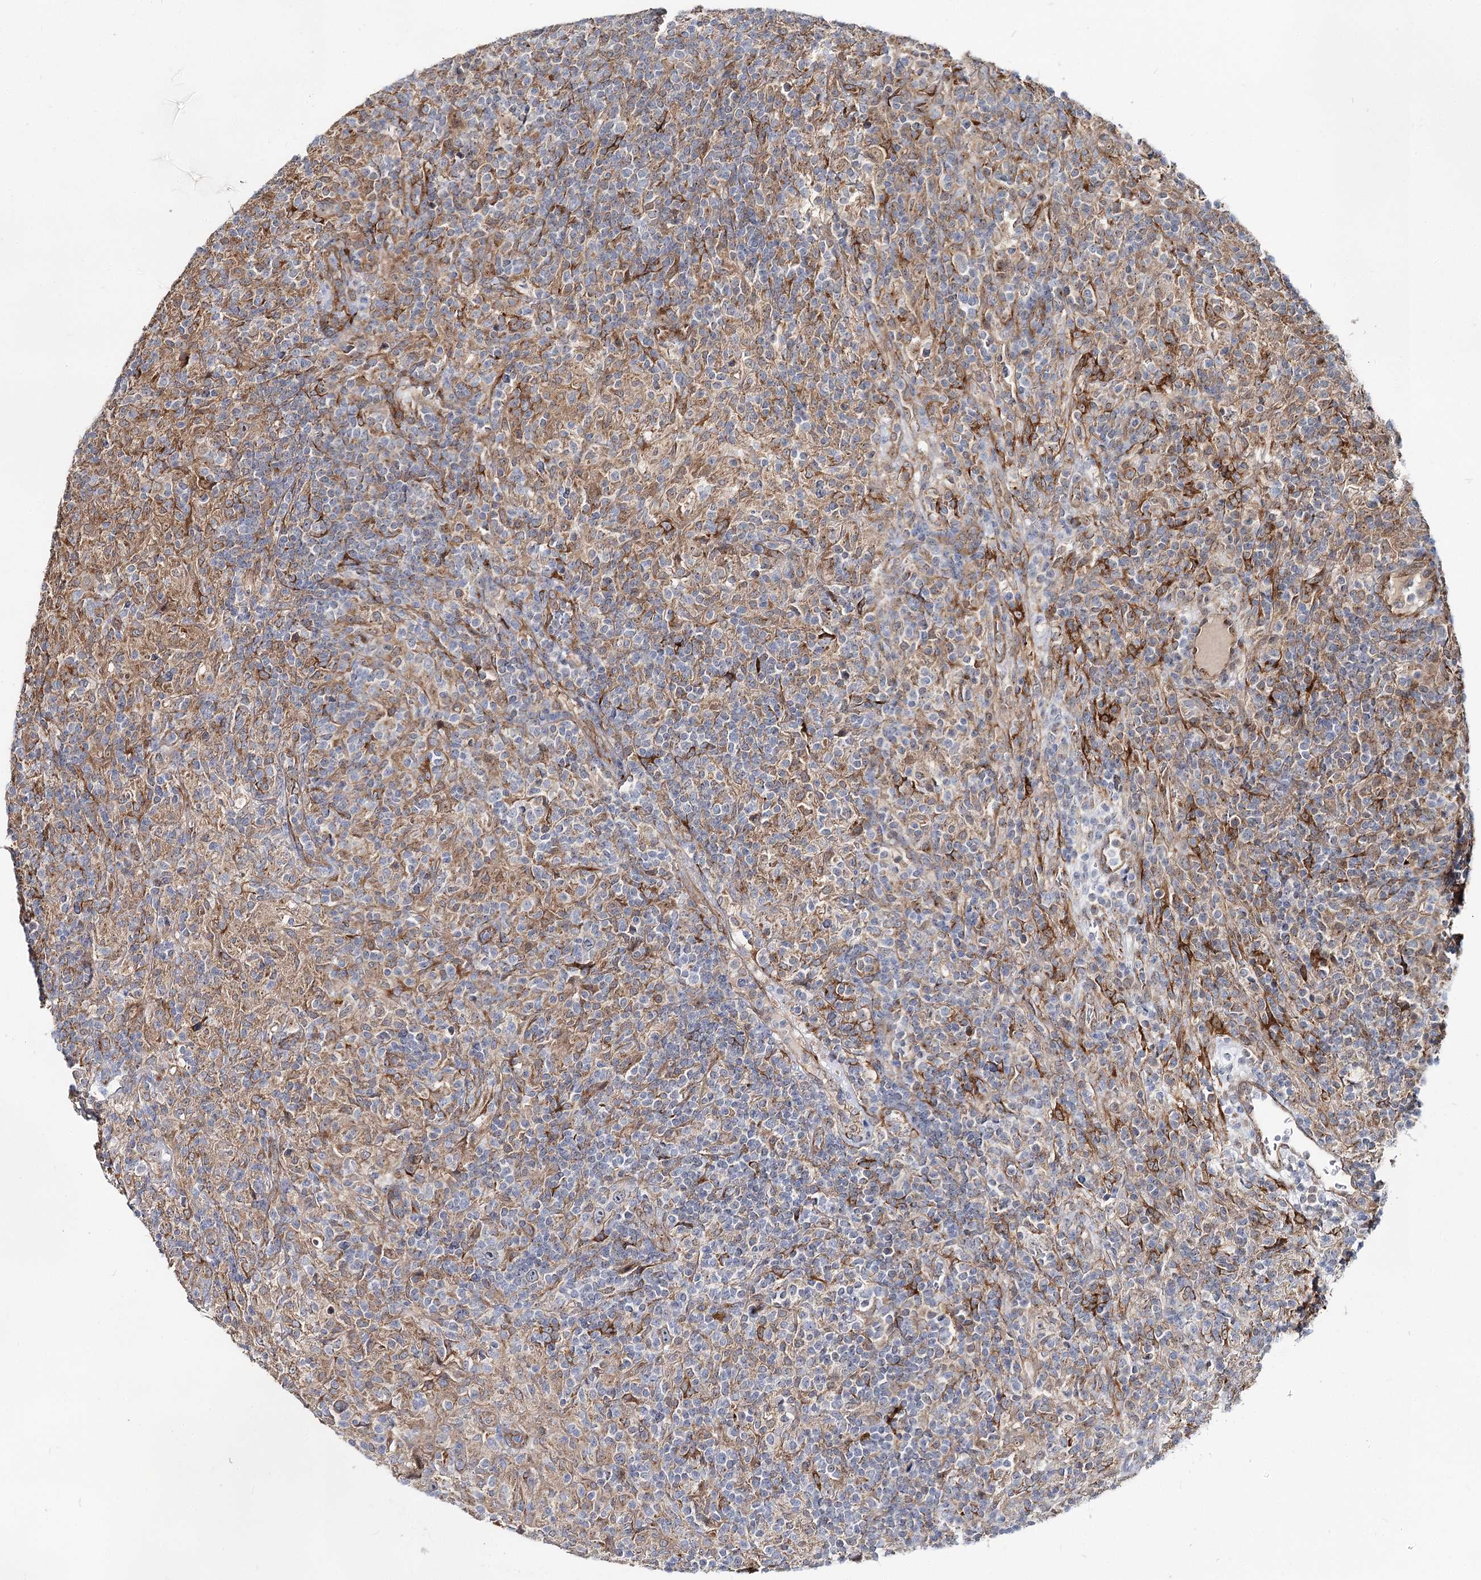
{"staining": {"intensity": "negative", "quantity": "none", "location": "none"}, "tissue": "lymphoma", "cell_type": "Tumor cells", "image_type": "cancer", "snomed": [{"axis": "morphology", "description": "Hodgkin's disease, NOS"}, {"axis": "topography", "description": "Lymph node"}], "caption": "Immunohistochemical staining of human lymphoma demonstrates no significant expression in tumor cells.", "gene": "SPART", "patient": {"sex": "male", "age": 70}}